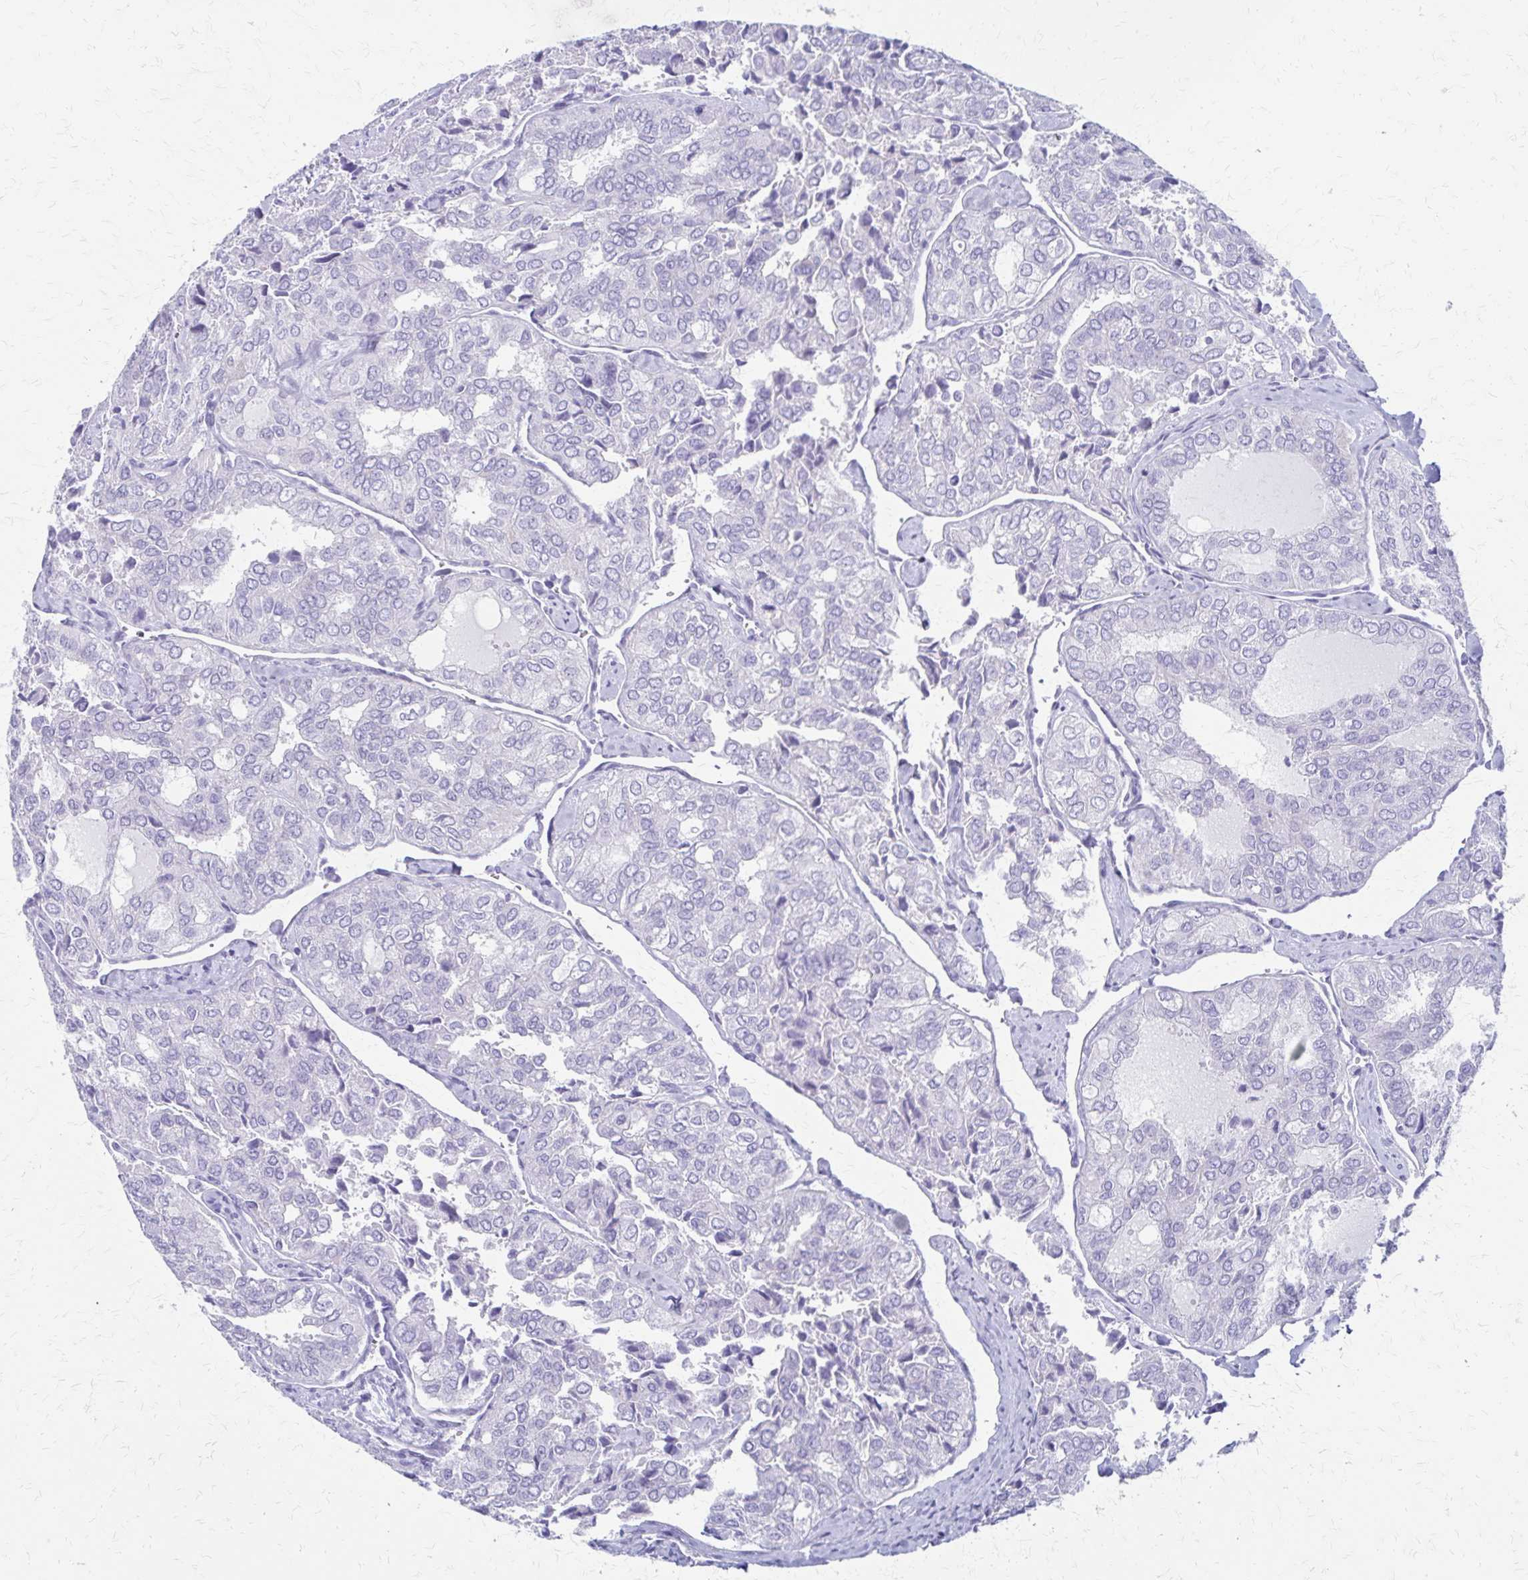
{"staining": {"intensity": "negative", "quantity": "none", "location": "none"}, "tissue": "thyroid cancer", "cell_type": "Tumor cells", "image_type": "cancer", "snomed": [{"axis": "morphology", "description": "Follicular adenoma carcinoma, NOS"}, {"axis": "topography", "description": "Thyroid gland"}], "caption": "This histopathology image is of thyroid follicular adenoma carcinoma stained with IHC to label a protein in brown with the nuclei are counter-stained blue. There is no expression in tumor cells. (DAB (3,3'-diaminobenzidine) immunohistochemistry with hematoxylin counter stain).", "gene": "ZSCAN5B", "patient": {"sex": "male", "age": 75}}